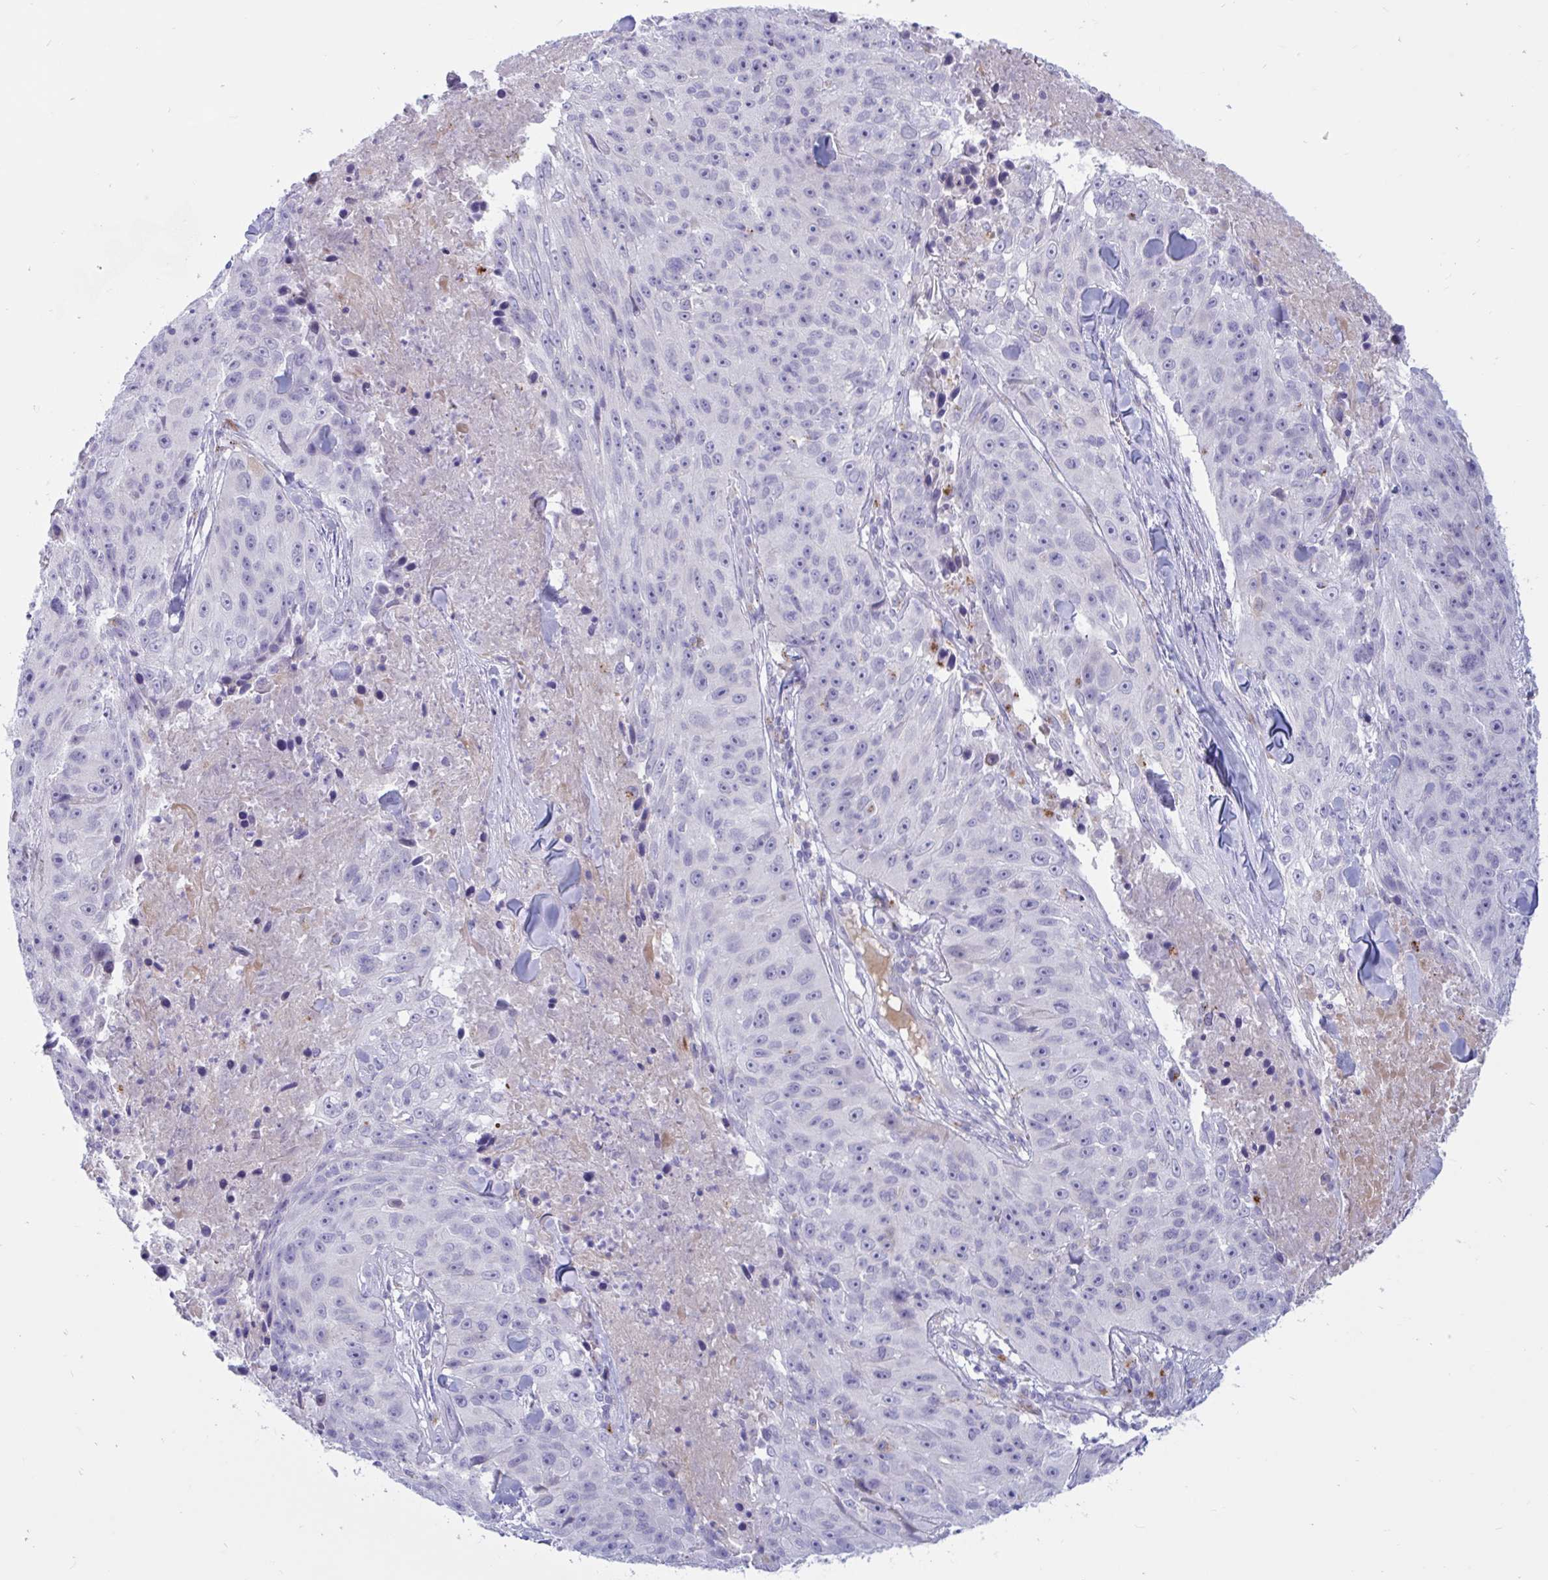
{"staining": {"intensity": "negative", "quantity": "none", "location": "none"}, "tissue": "skin cancer", "cell_type": "Tumor cells", "image_type": "cancer", "snomed": [{"axis": "morphology", "description": "Squamous cell carcinoma, NOS"}, {"axis": "topography", "description": "Skin"}], "caption": "Immunohistochemistry image of neoplastic tissue: skin cancer (squamous cell carcinoma) stained with DAB (3,3'-diaminobenzidine) reveals no significant protein positivity in tumor cells. The staining was performed using DAB to visualize the protein expression in brown, while the nuclei were stained in blue with hematoxylin (Magnification: 20x).", "gene": "FAM219B", "patient": {"sex": "female", "age": 87}}